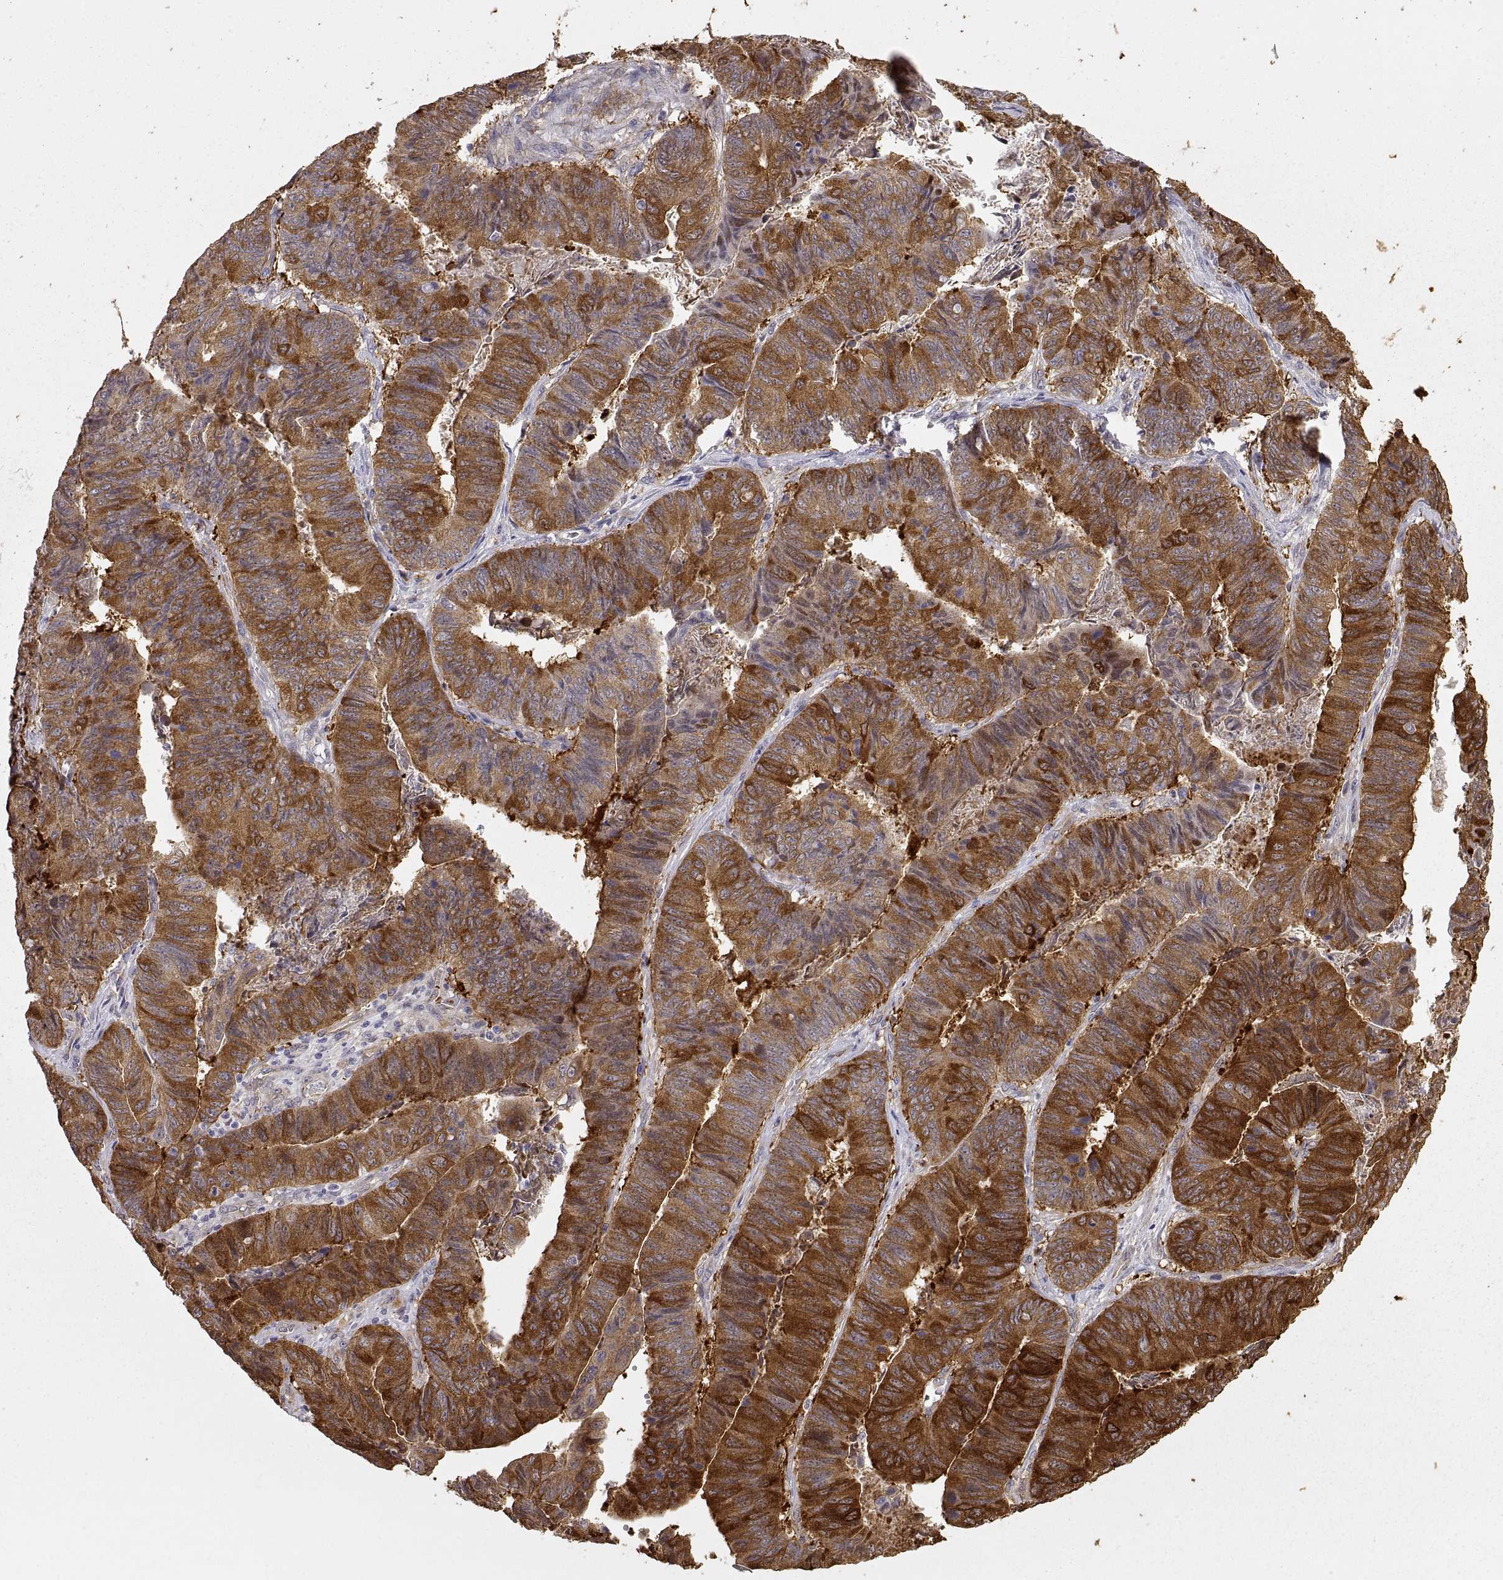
{"staining": {"intensity": "strong", "quantity": "25%-75%", "location": "cytoplasmic/membranous"}, "tissue": "stomach cancer", "cell_type": "Tumor cells", "image_type": "cancer", "snomed": [{"axis": "morphology", "description": "Adenocarcinoma, NOS"}, {"axis": "topography", "description": "Stomach, lower"}], "caption": "An image showing strong cytoplasmic/membranous positivity in approximately 25%-75% of tumor cells in stomach adenocarcinoma, as visualized by brown immunohistochemical staining.", "gene": "HSP90AB1", "patient": {"sex": "male", "age": 77}}